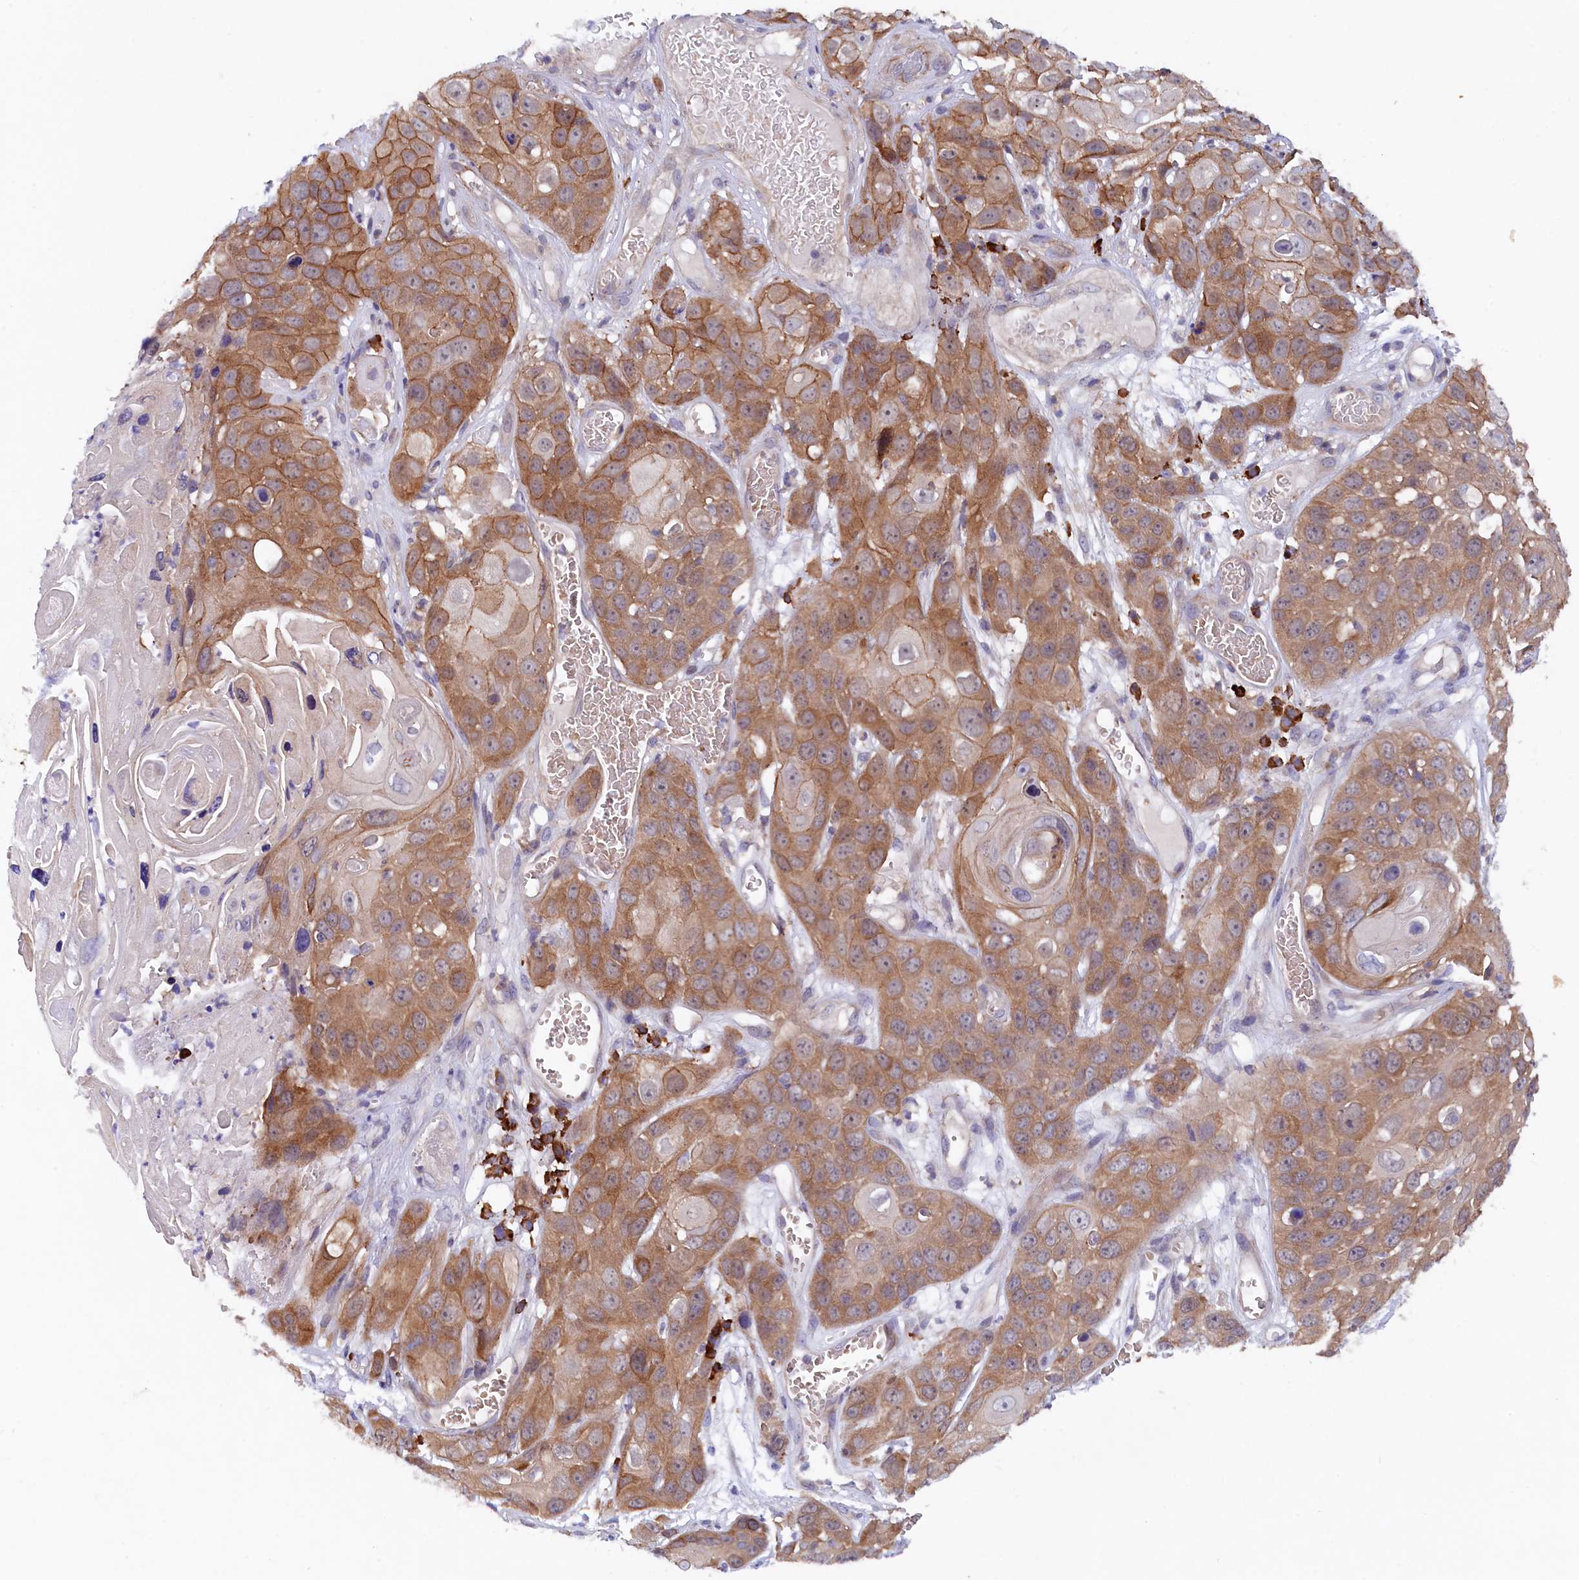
{"staining": {"intensity": "moderate", "quantity": ">75%", "location": "cytoplasmic/membranous"}, "tissue": "skin cancer", "cell_type": "Tumor cells", "image_type": "cancer", "snomed": [{"axis": "morphology", "description": "Squamous cell carcinoma, NOS"}, {"axis": "topography", "description": "Skin"}], "caption": "Brown immunohistochemical staining in human skin cancer exhibits moderate cytoplasmic/membranous expression in about >75% of tumor cells. (IHC, brightfield microscopy, high magnification).", "gene": "JPT2", "patient": {"sex": "male", "age": 55}}